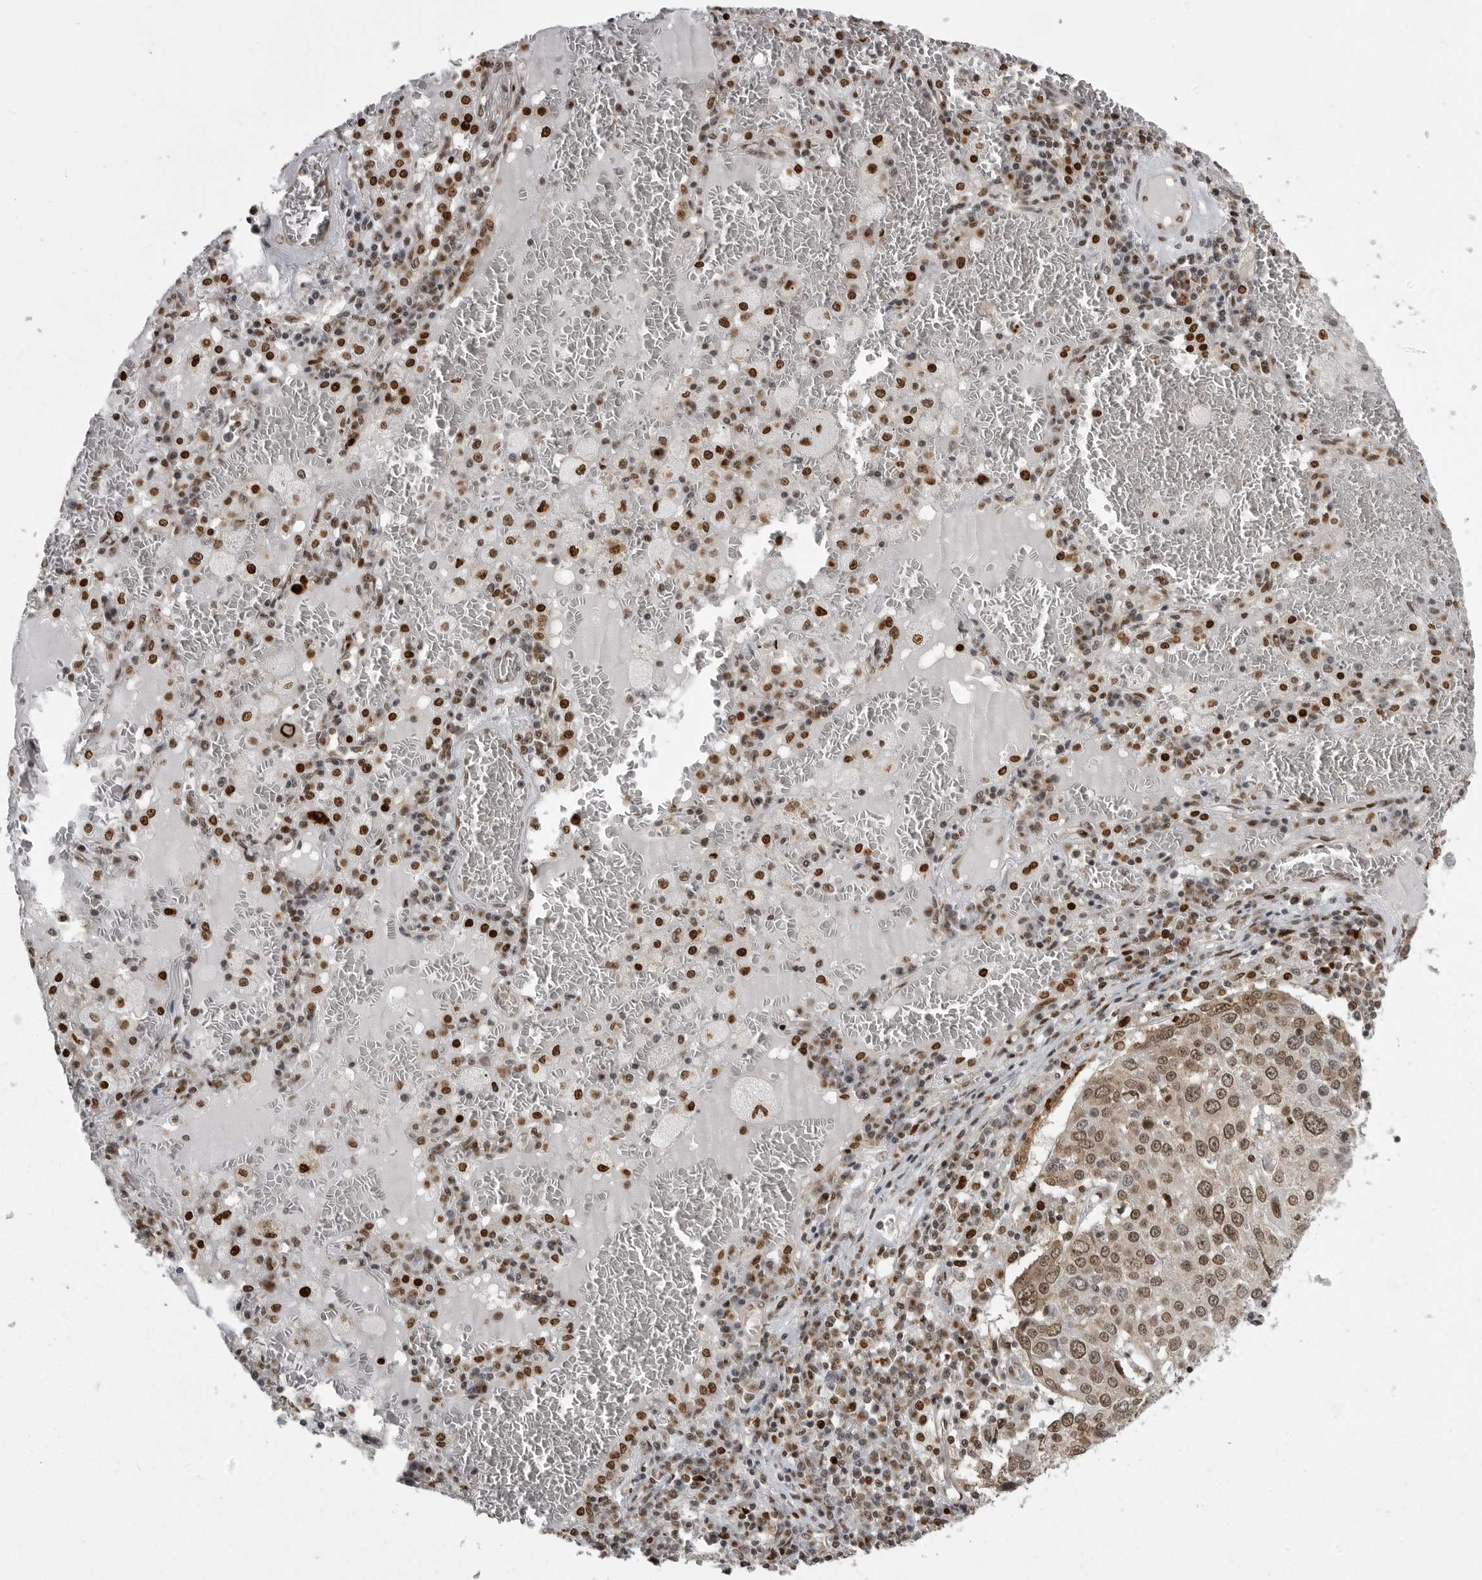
{"staining": {"intensity": "moderate", "quantity": ">75%", "location": "nuclear"}, "tissue": "lung cancer", "cell_type": "Tumor cells", "image_type": "cancer", "snomed": [{"axis": "morphology", "description": "Squamous cell carcinoma, NOS"}, {"axis": "topography", "description": "Lung"}], "caption": "This is an image of immunohistochemistry staining of lung cancer (squamous cell carcinoma), which shows moderate expression in the nuclear of tumor cells.", "gene": "YAF2", "patient": {"sex": "male", "age": 65}}